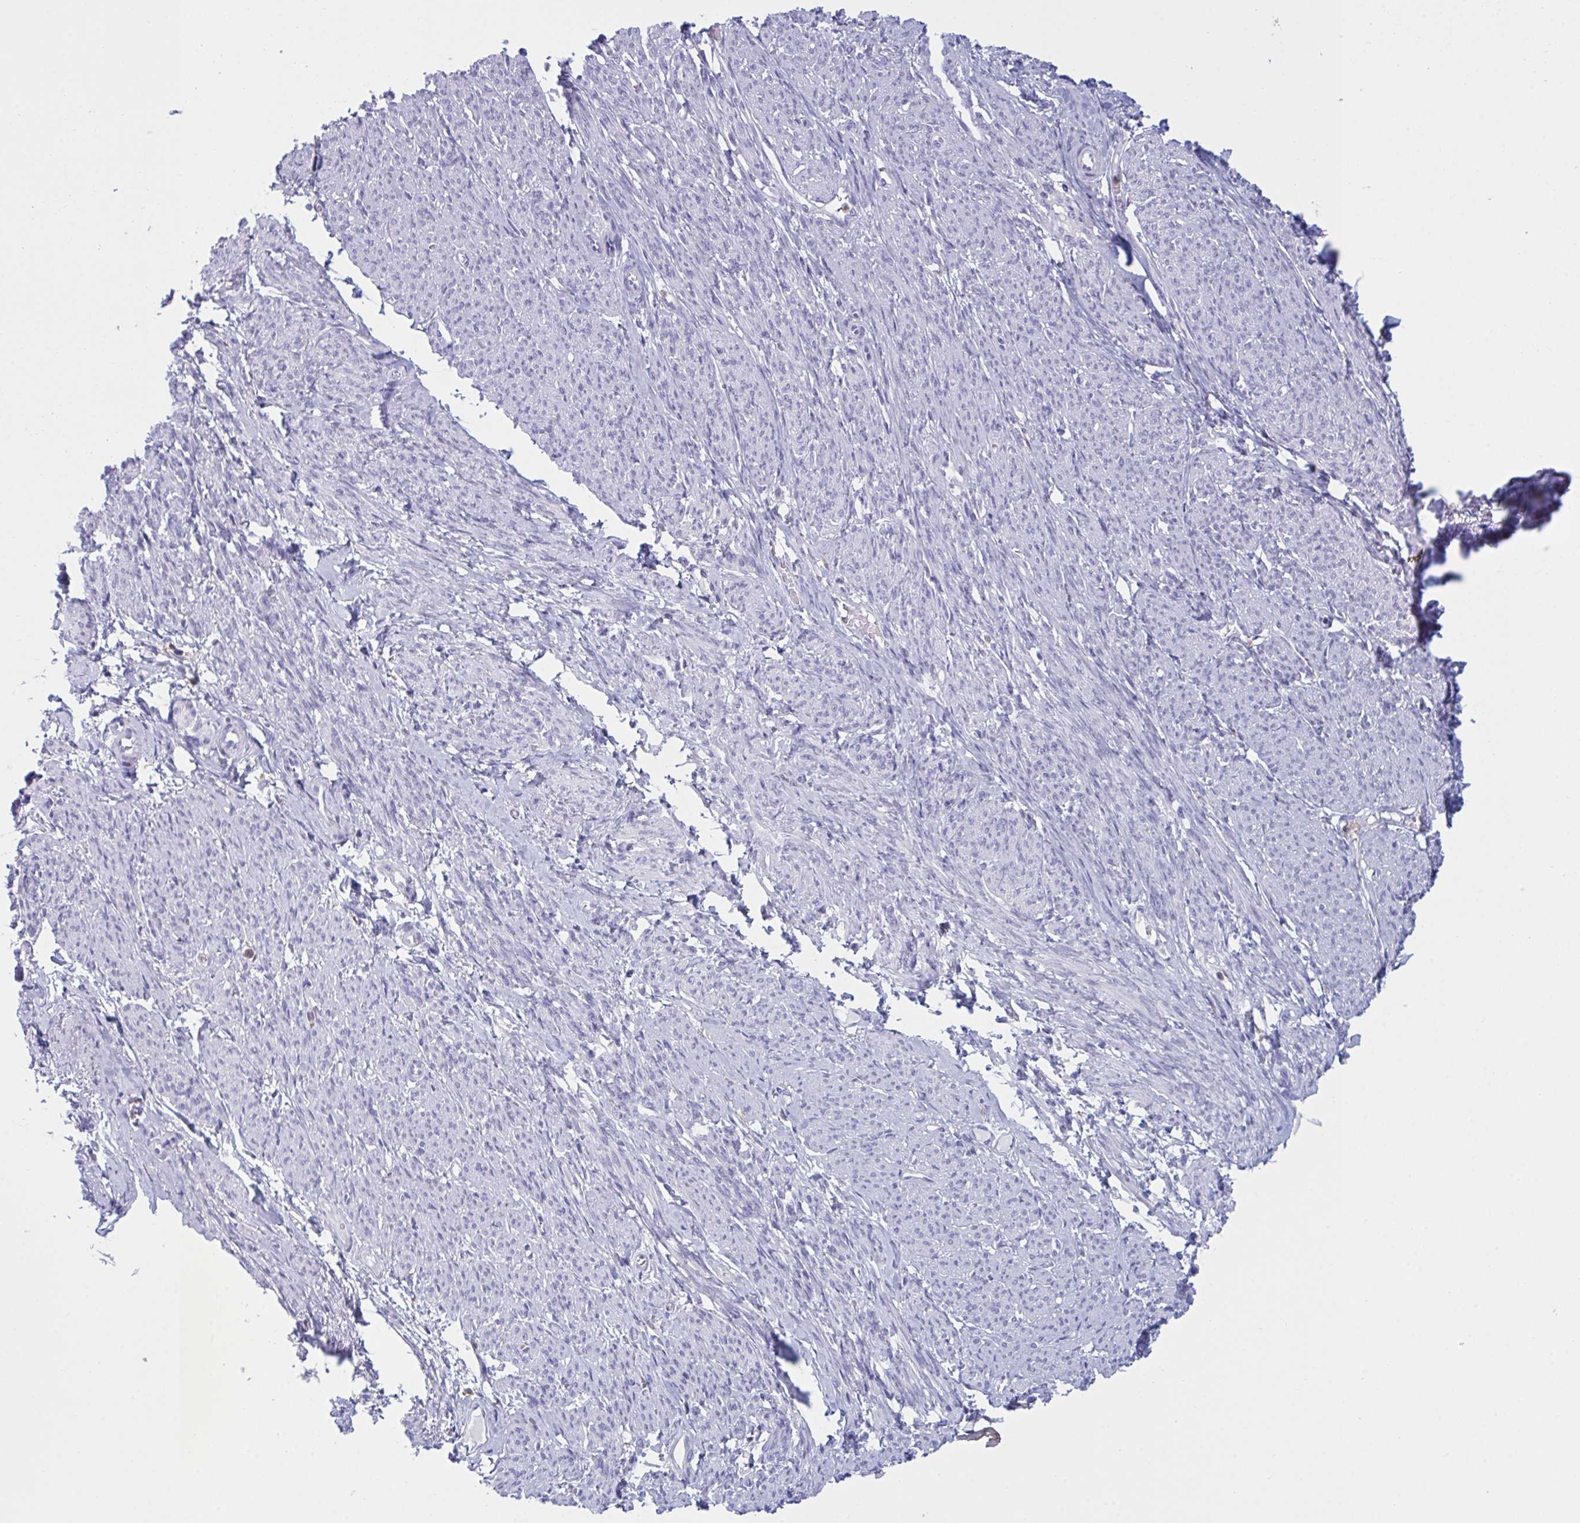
{"staining": {"intensity": "negative", "quantity": "none", "location": "none"}, "tissue": "smooth muscle", "cell_type": "Smooth muscle cells", "image_type": "normal", "snomed": [{"axis": "morphology", "description": "Normal tissue, NOS"}, {"axis": "topography", "description": "Smooth muscle"}], "caption": "High power microscopy histopathology image of an IHC micrograph of benign smooth muscle, revealing no significant staining in smooth muscle cells.", "gene": "MYO1F", "patient": {"sex": "female", "age": 65}}